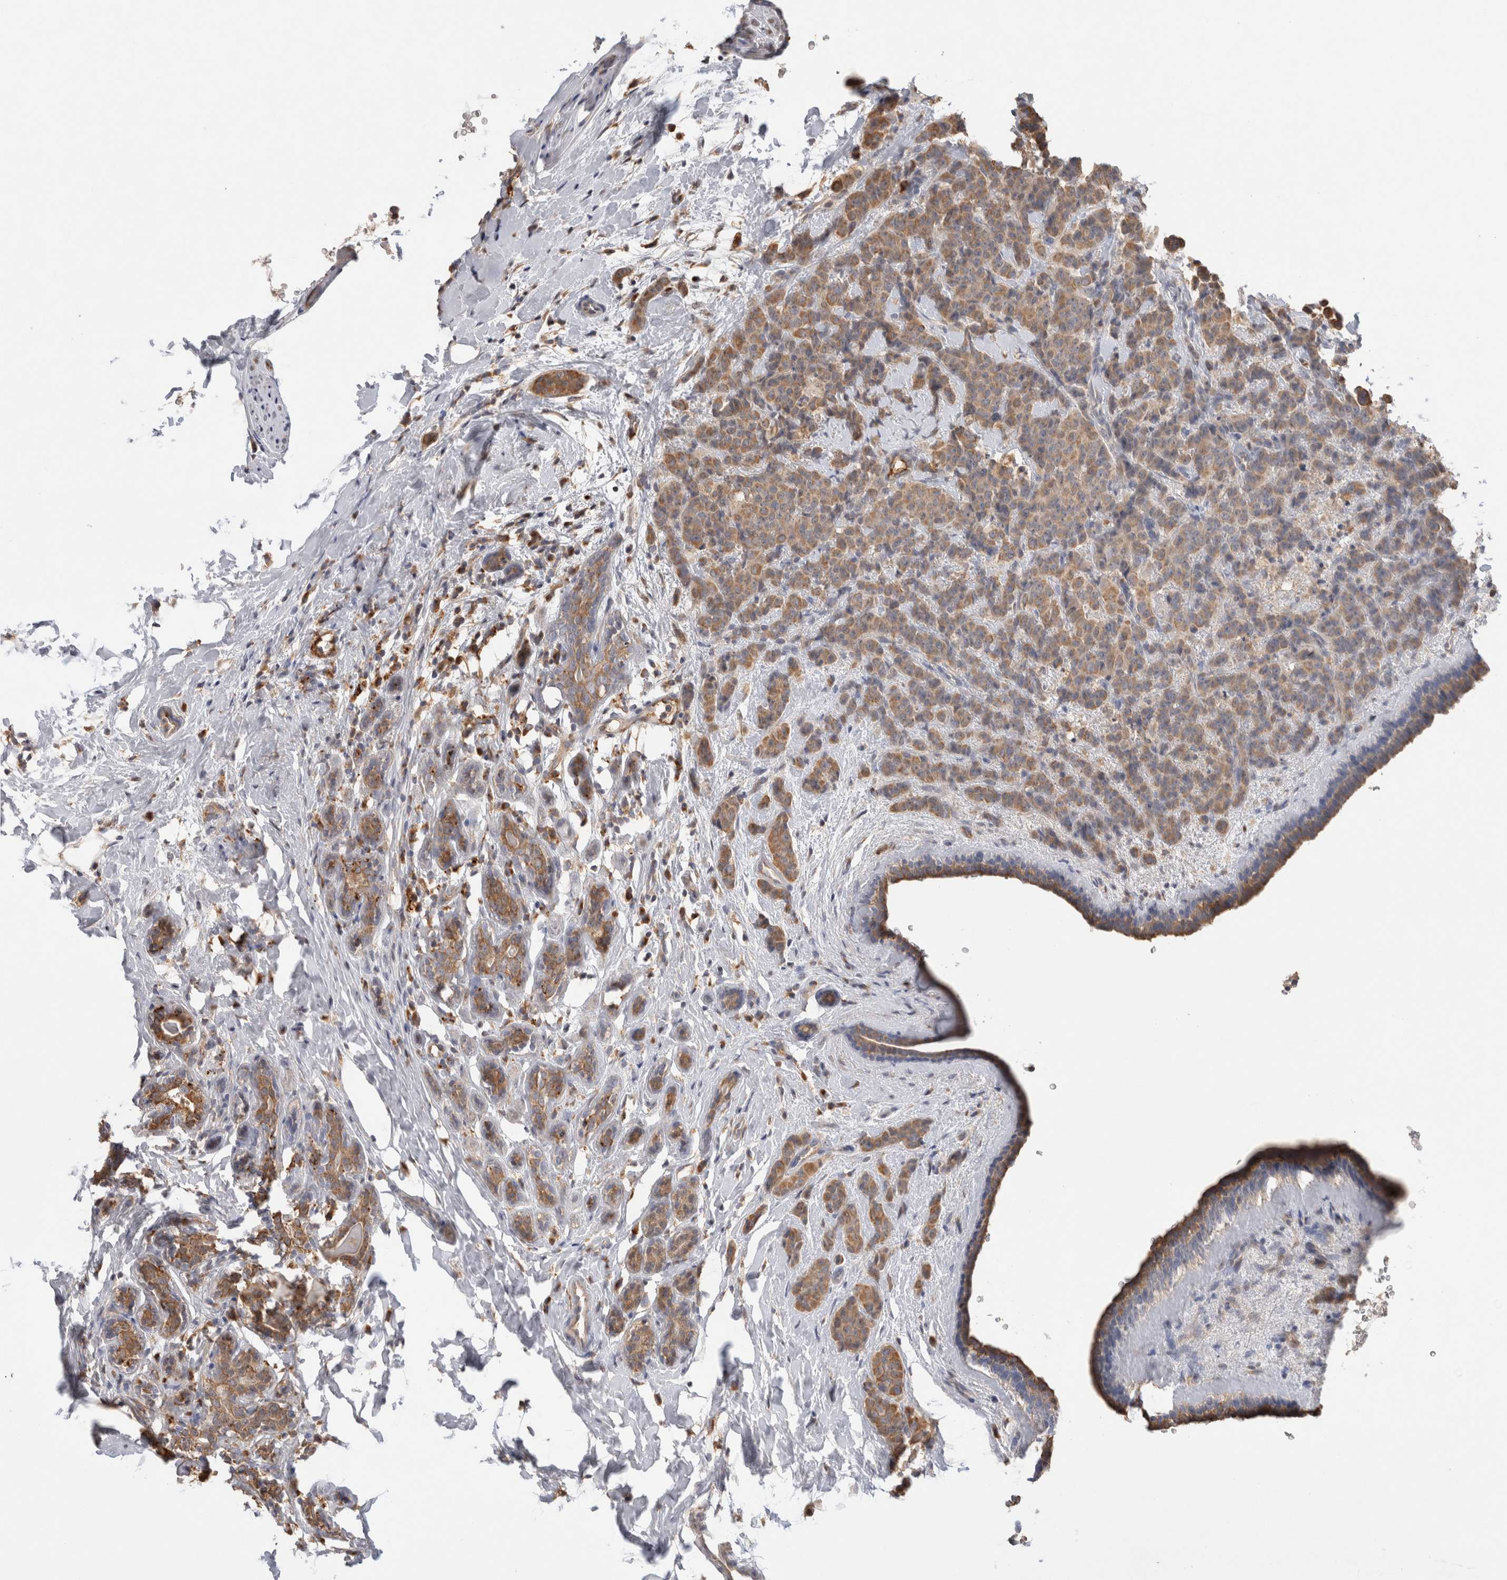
{"staining": {"intensity": "moderate", "quantity": ">75%", "location": "cytoplasmic/membranous"}, "tissue": "breast cancer", "cell_type": "Tumor cells", "image_type": "cancer", "snomed": [{"axis": "morphology", "description": "Normal tissue, NOS"}, {"axis": "morphology", "description": "Duct carcinoma"}, {"axis": "topography", "description": "Breast"}], "caption": "Tumor cells reveal medium levels of moderate cytoplasmic/membranous positivity in about >75% of cells in breast cancer.", "gene": "GAS1", "patient": {"sex": "female", "age": 40}}